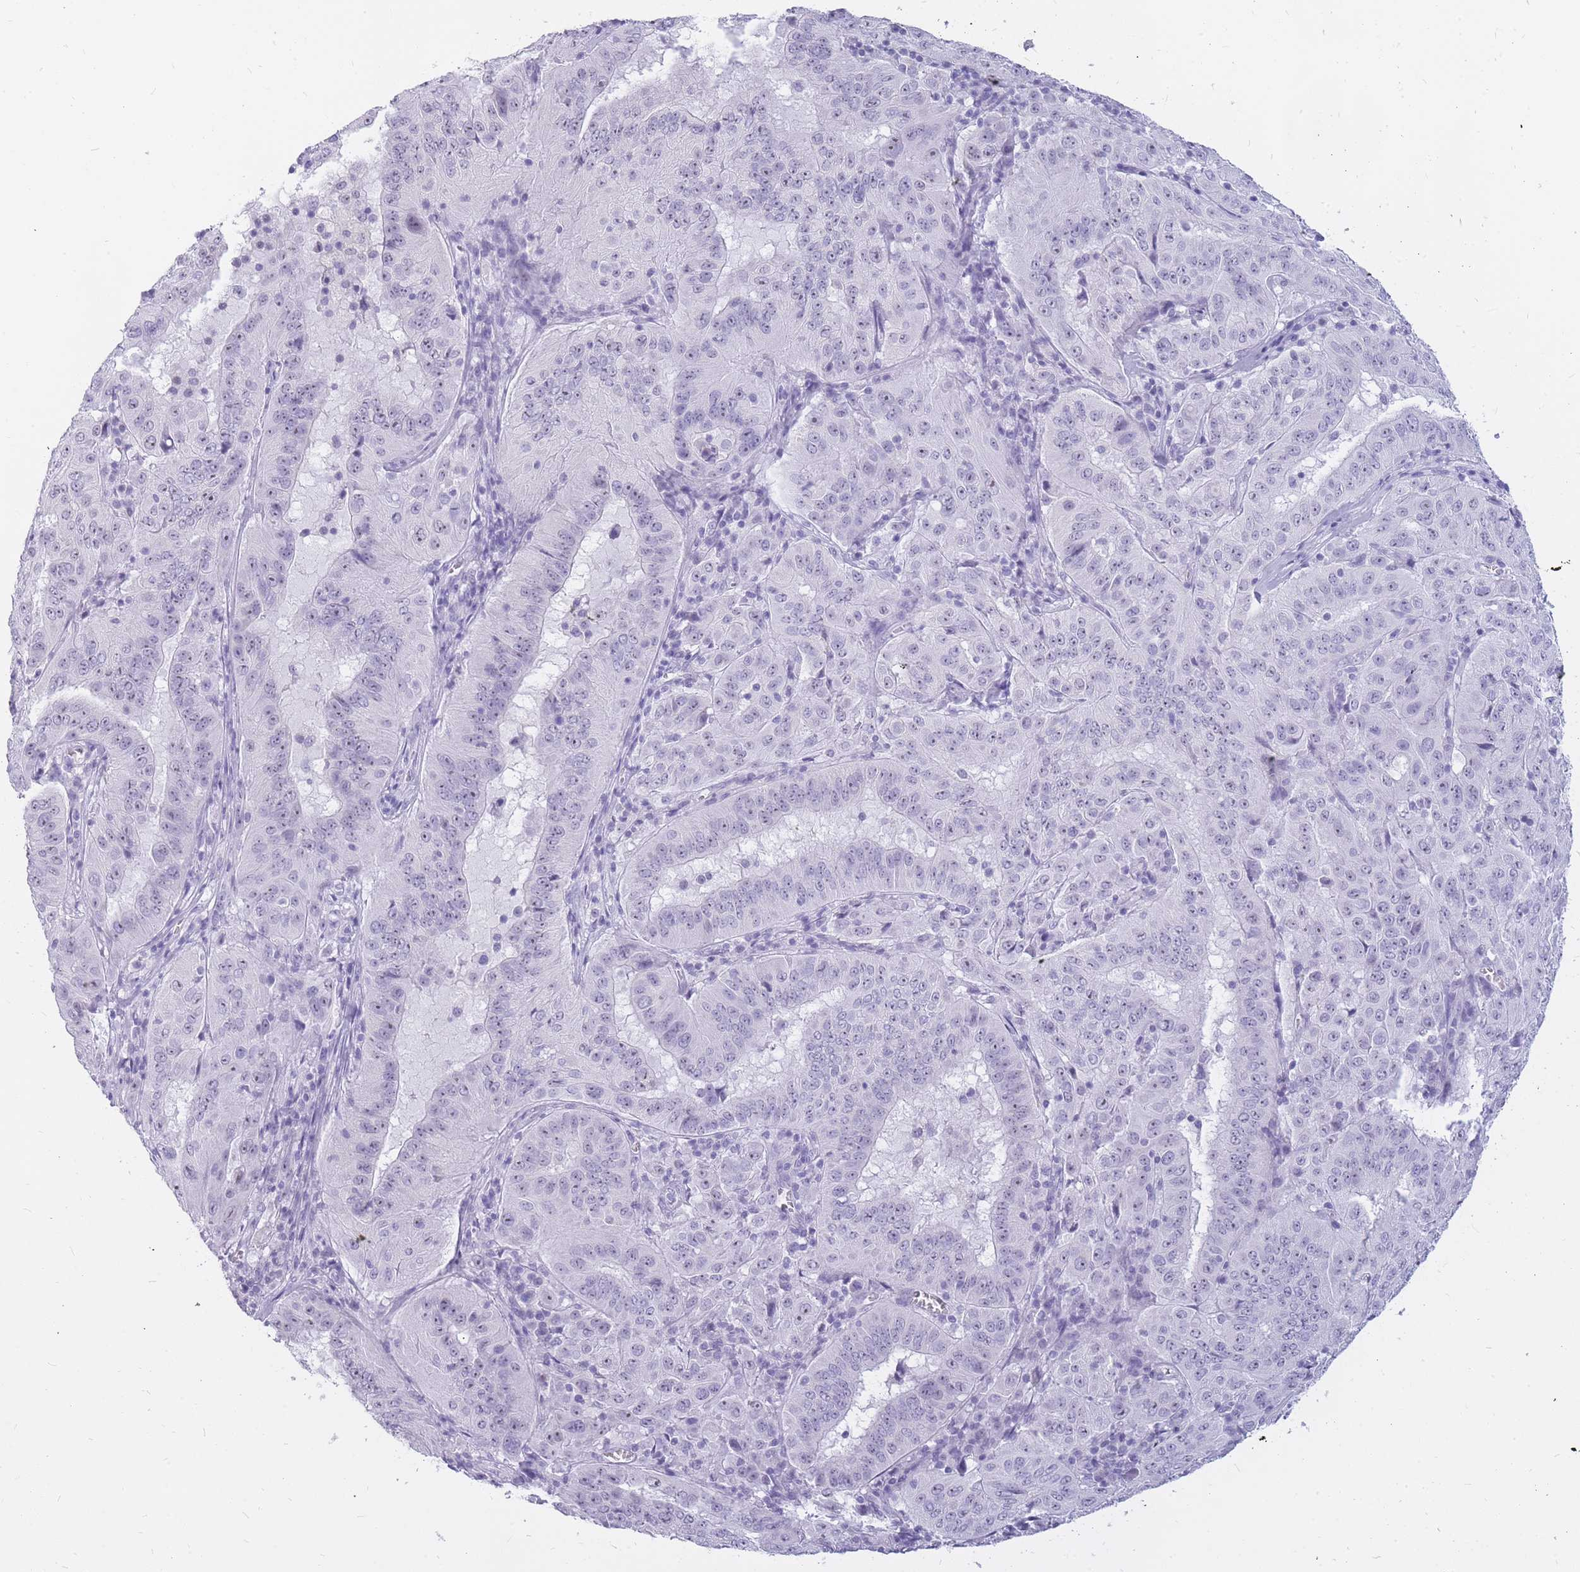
{"staining": {"intensity": "negative", "quantity": "none", "location": "none"}, "tissue": "pancreatic cancer", "cell_type": "Tumor cells", "image_type": "cancer", "snomed": [{"axis": "morphology", "description": "Adenocarcinoma, NOS"}, {"axis": "topography", "description": "Pancreas"}], "caption": "Immunohistochemistry (IHC) image of pancreatic cancer (adenocarcinoma) stained for a protein (brown), which shows no expression in tumor cells.", "gene": "INS", "patient": {"sex": "male", "age": 63}}